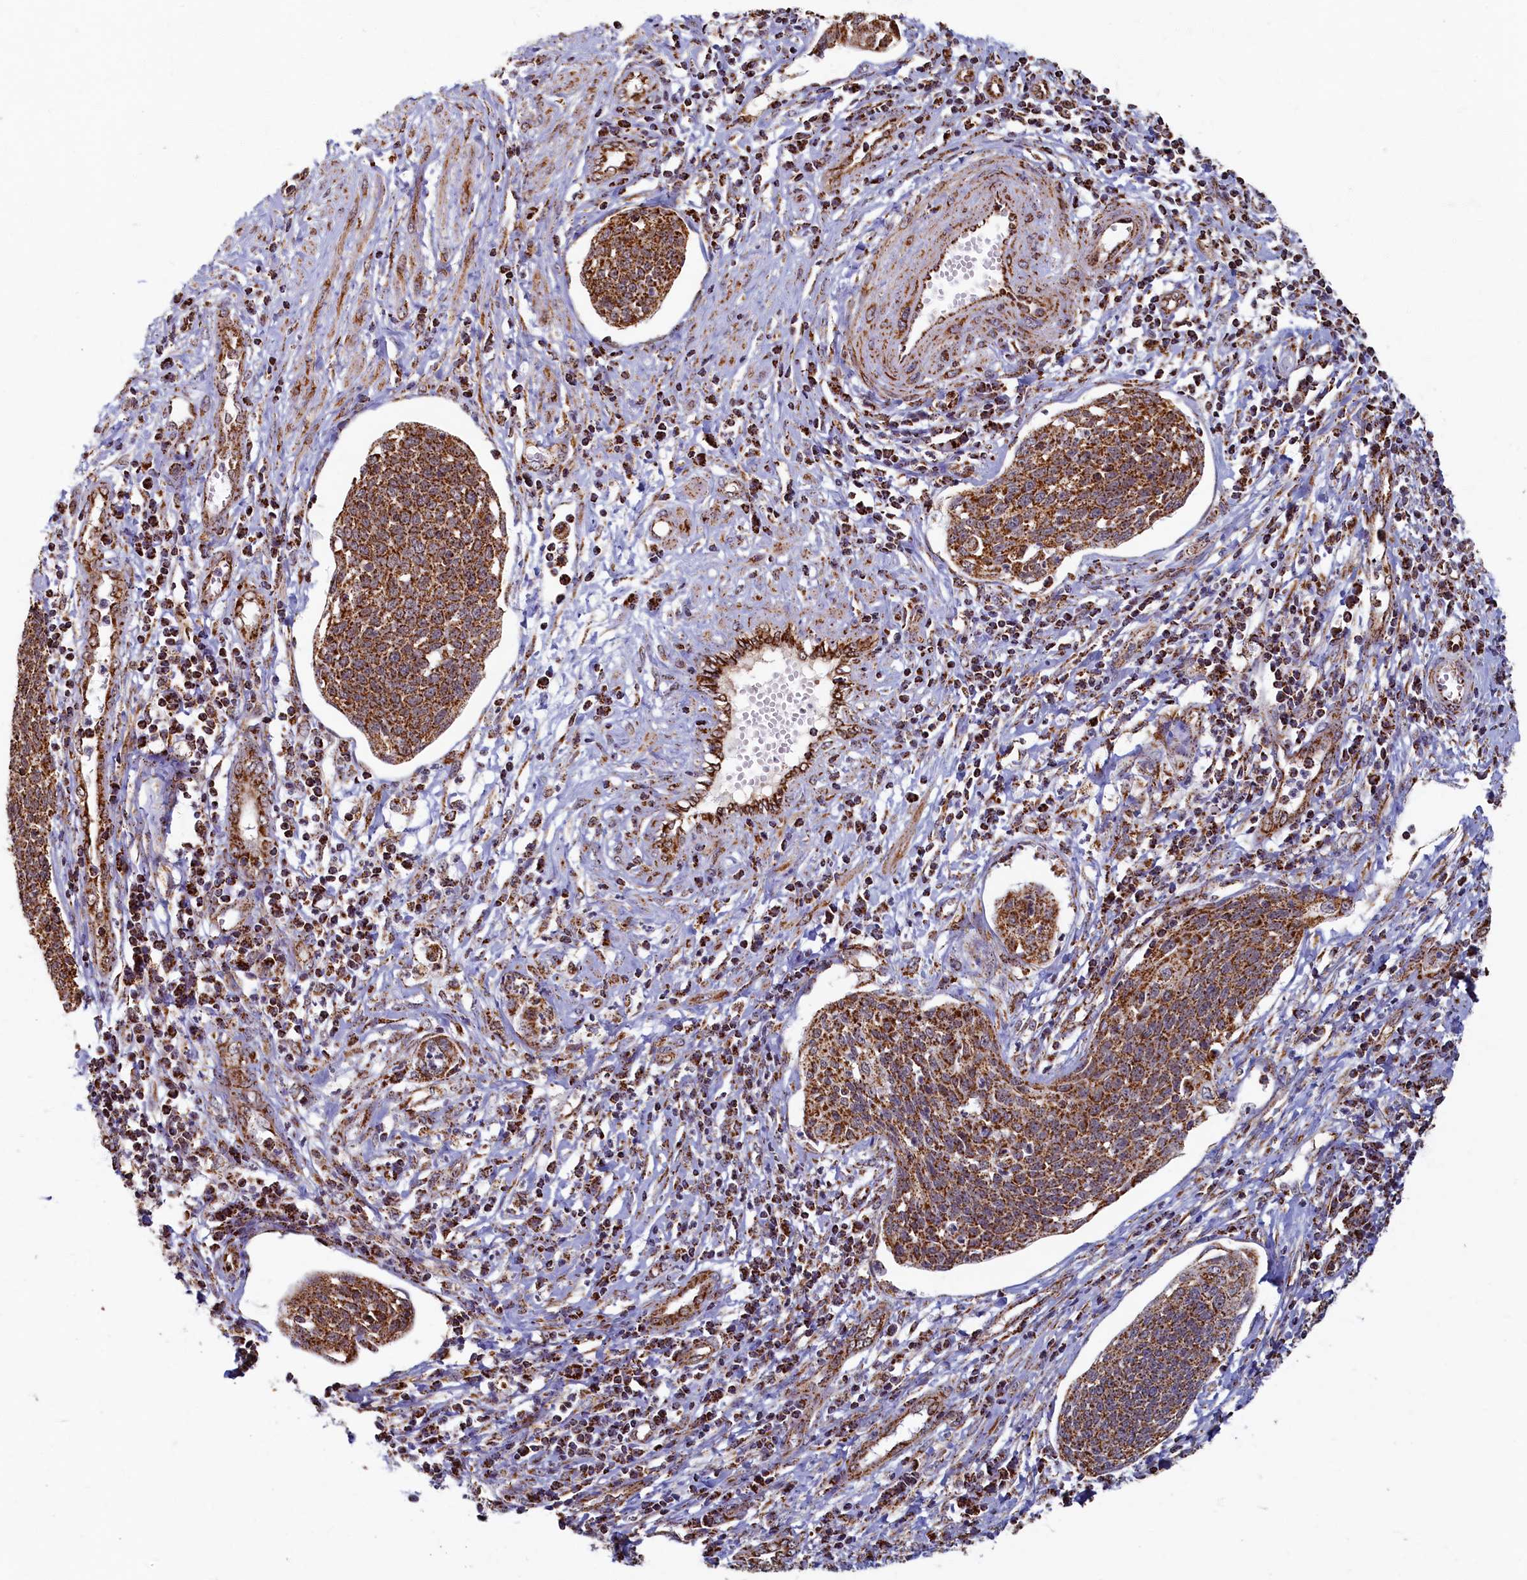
{"staining": {"intensity": "moderate", "quantity": ">75%", "location": "cytoplasmic/membranous"}, "tissue": "cervical cancer", "cell_type": "Tumor cells", "image_type": "cancer", "snomed": [{"axis": "morphology", "description": "Squamous cell carcinoma, NOS"}, {"axis": "topography", "description": "Cervix"}], "caption": "This is a photomicrograph of IHC staining of cervical cancer, which shows moderate expression in the cytoplasmic/membranous of tumor cells.", "gene": "SPR", "patient": {"sex": "female", "age": 34}}